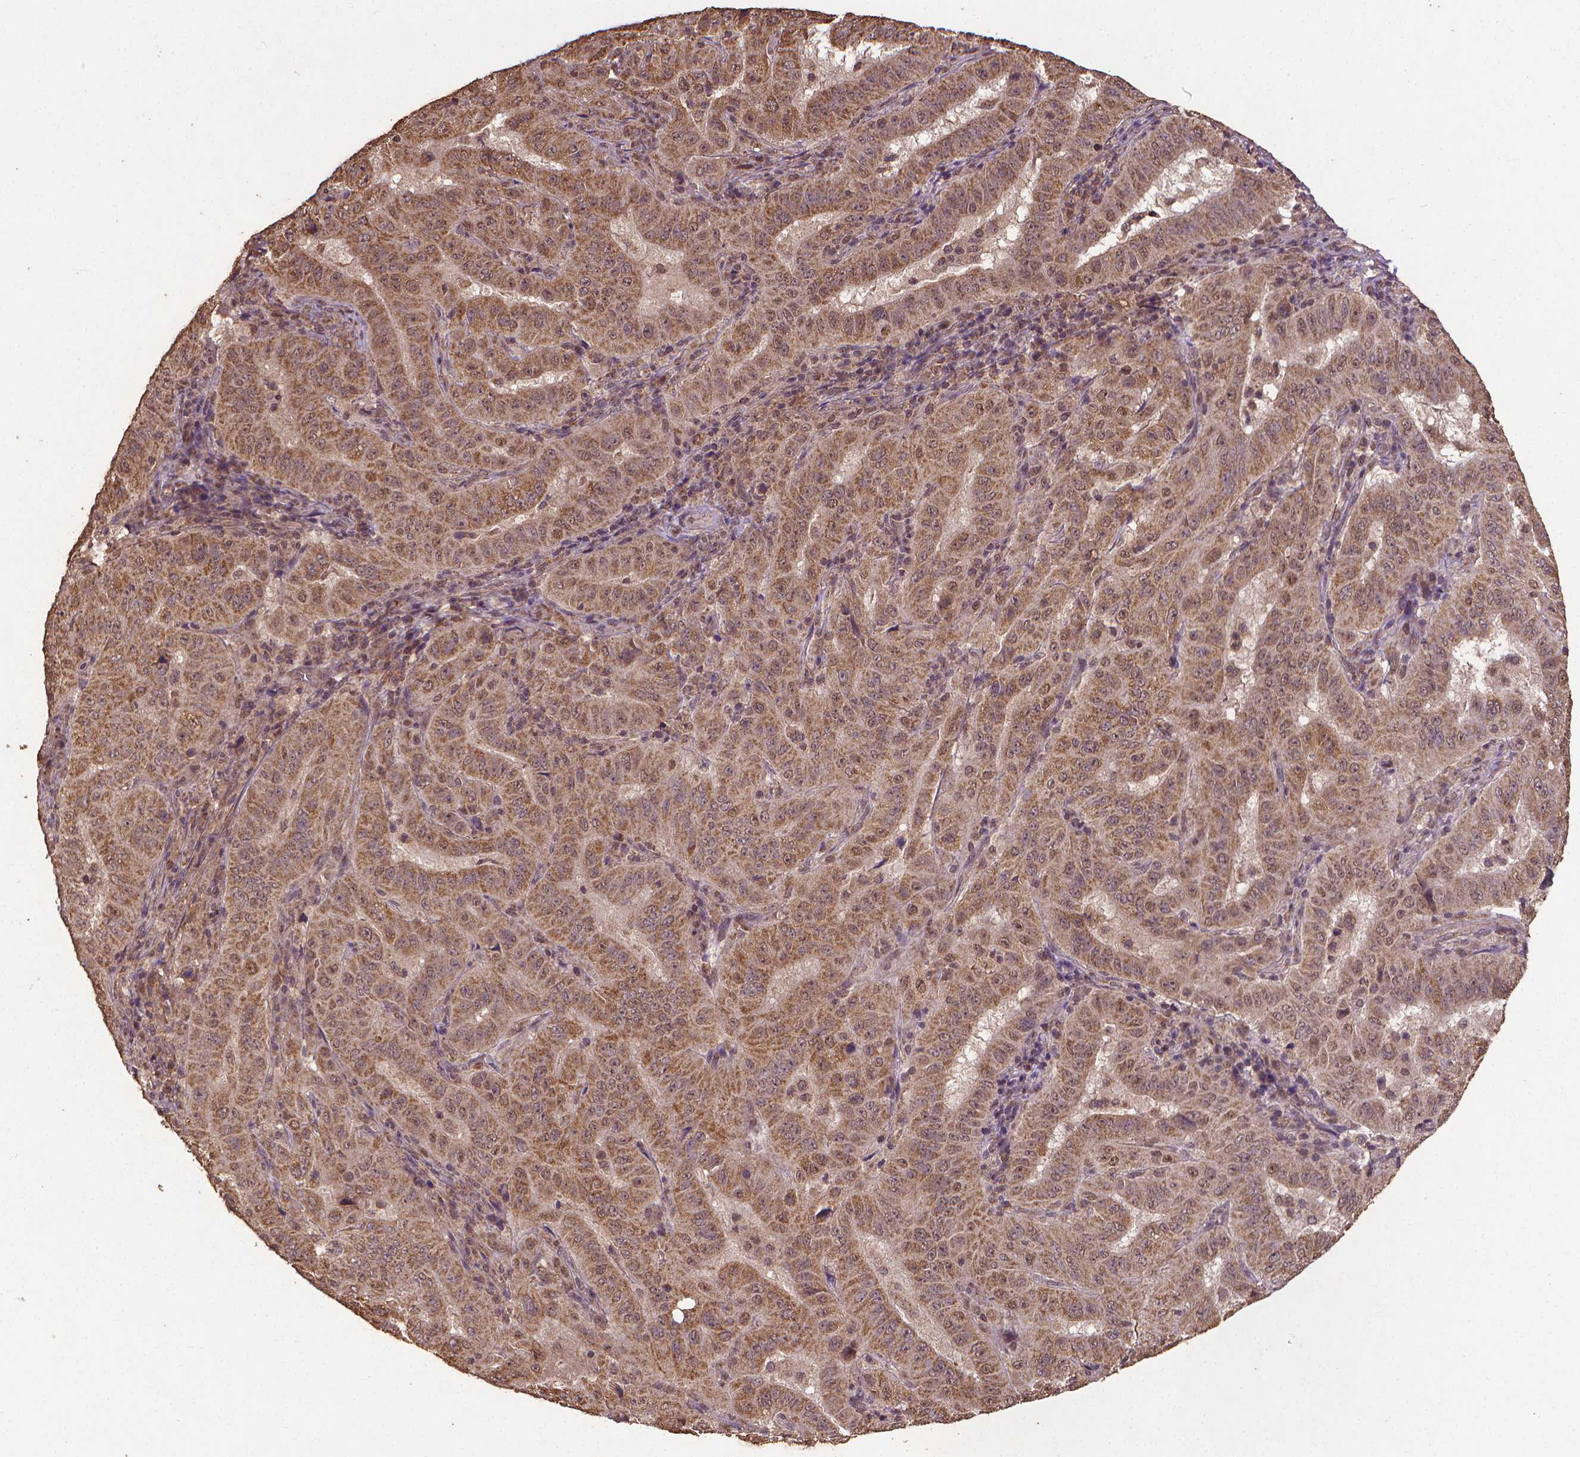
{"staining": {"intensity": "moderate", "quantity": ">75%", "location": "cytoplasmic/membranous,nuclear"}, "tissue": "pancreatic cancer", "cell_type": "Tumor cells", "image_type": "cancer", "snomed": [{"axis": "morphology", "description": "Adenocarcinoma, NOS"}, {"axis": "topography", "description": "Pancreas"}], "caption": "Pancreatic cancer was stained to show a protein in brown. There is medium levels of moderate cytoplasmic/membranous and nuclear expression in approximately >75% of tumor cells. The protein is shown in brown color, while the nuclei are stained blue.", "gene": "DCAF1", "patient": {"sex": "male", "age": 63}}